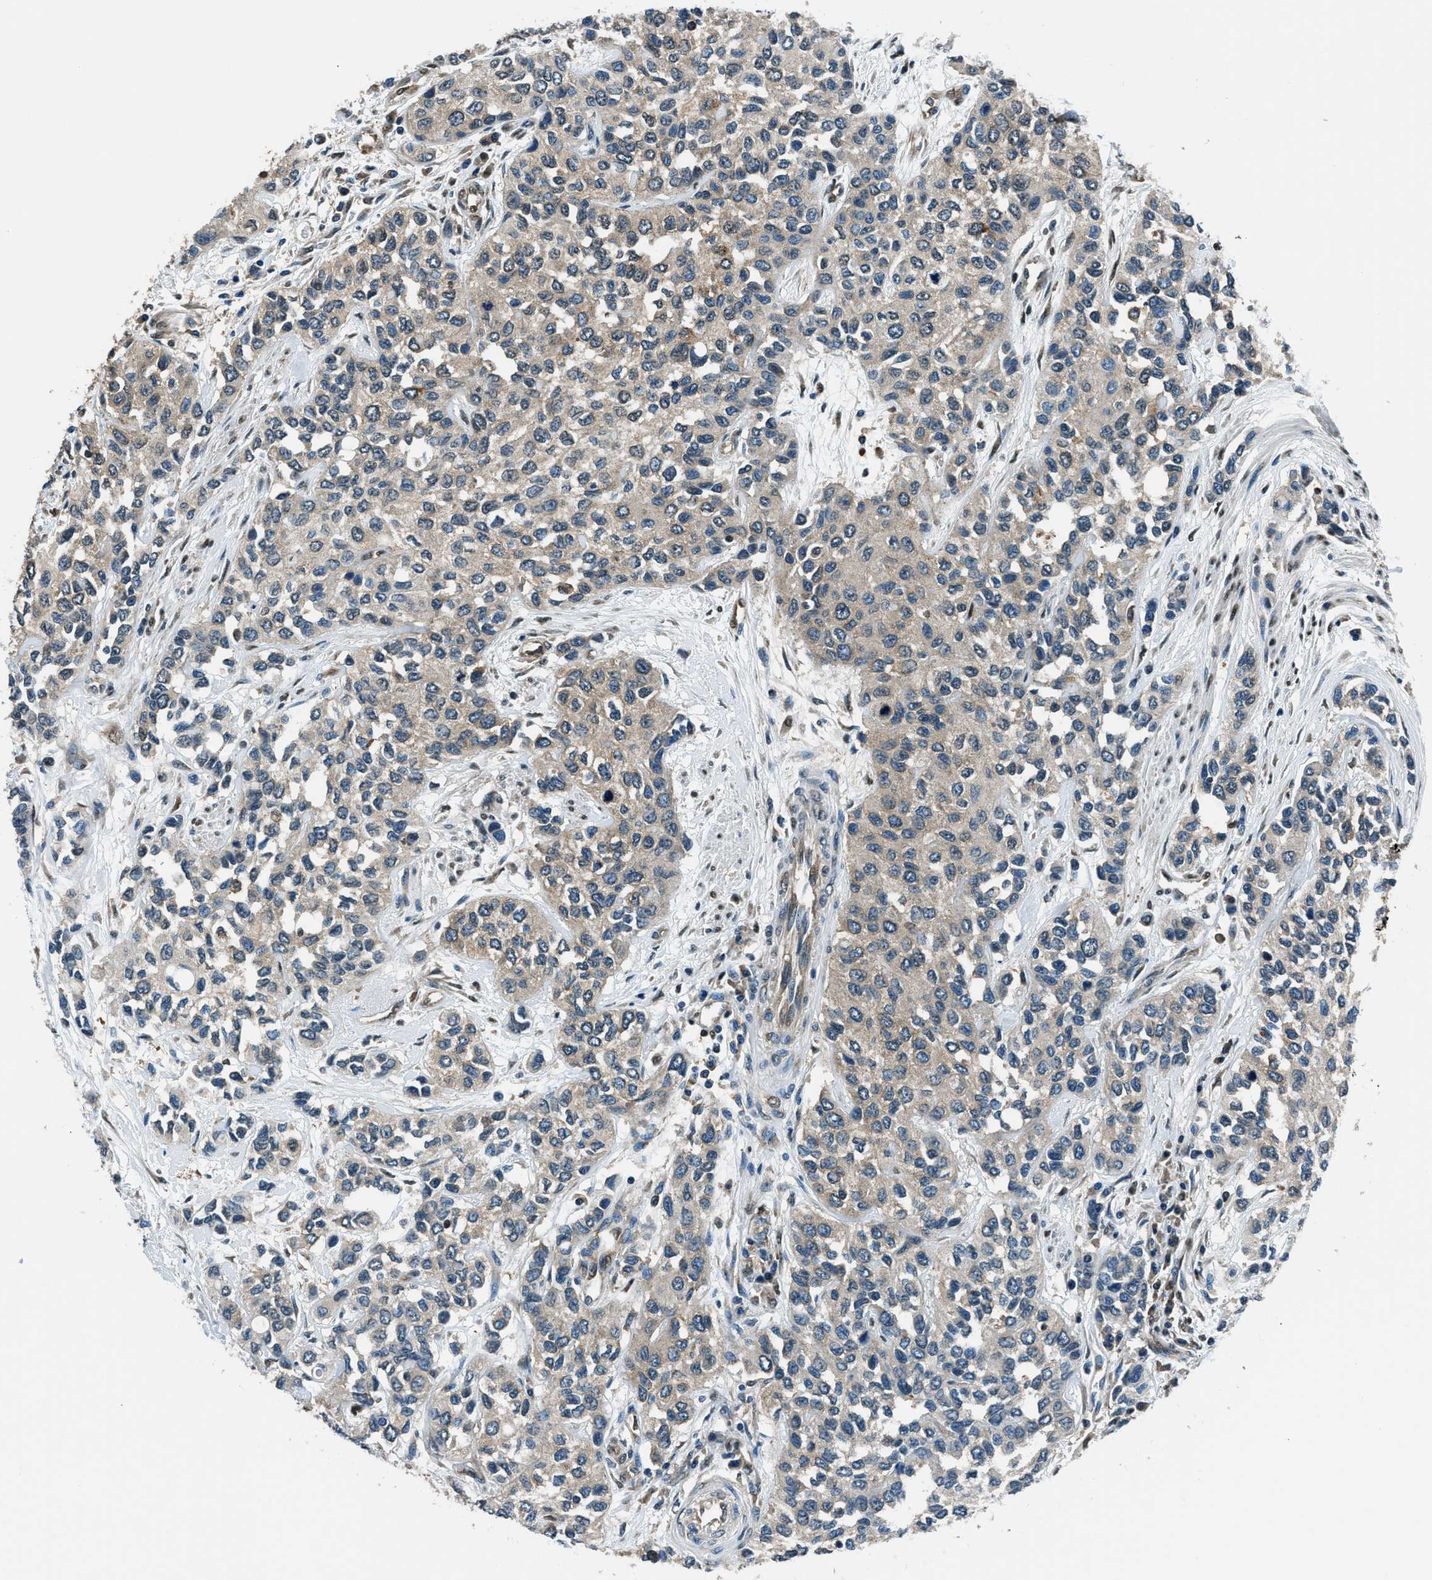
{"staining": {"intensity": "weak", "quantity": "<25%", "location": "cytoplasmic/membranous"}, "tissue": "urothelial cancer", "cell_type": "Tumor cells", "image_type": "cancer", "snomed": [{"axis": "morphology", "description": "Urothelial carcinoma, High grade"}, {"axis": "topography", "description": "Urinary bladder"}], "caption": "Urothelial carcinoma (high-grade) was stained to show a protein in brown. There is no significant positivity in tumor cells.", "gene": "ARFGAP2", "patient": {"sex": "female", "age": 56}}